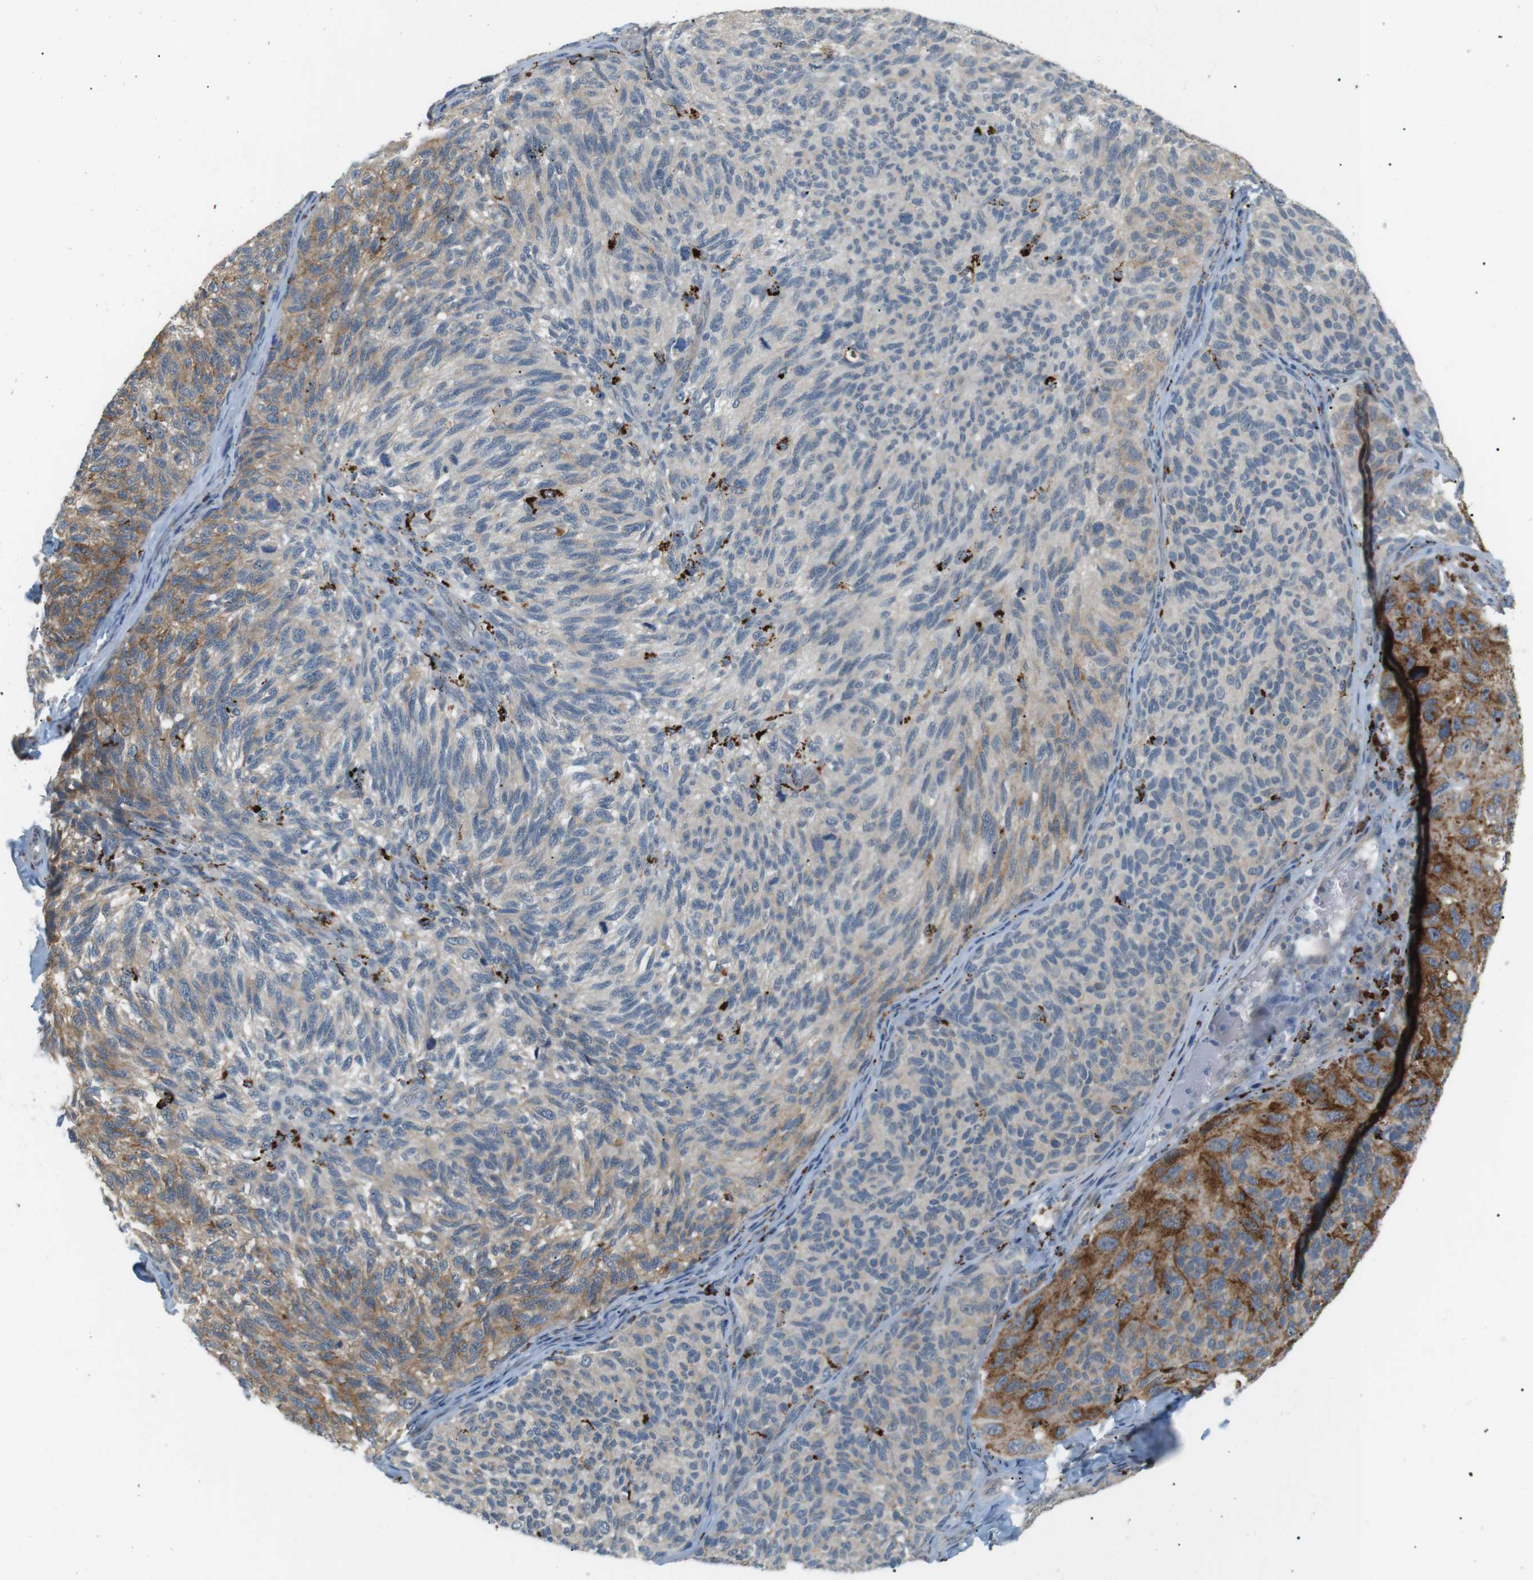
{"staining": {"intensity": "moderate", "quantity": "25%-75%", "location": "cytoplasmic/membranous"}, "tissue": "melanoma", "cell_type": "Tumor cells", "image_type": "cancer", "snomed": [{"axis": "morphology", "description": "Malignant melanoma, NOS"}, {"axis": "topography", "description": "Skin"}], "caption": "Immunohistochemistry photomicrograph of neoplastic tissue: human melanoma stained using IHC shows medium levels of moderate protein expression localized specifically in the cytoplasmic/membranous of tumor cells, appearing as a cytoplasmic/membranous brown color.", "gene": "B4GALNT2", "patient": {"sex": "female", "age": 73}}